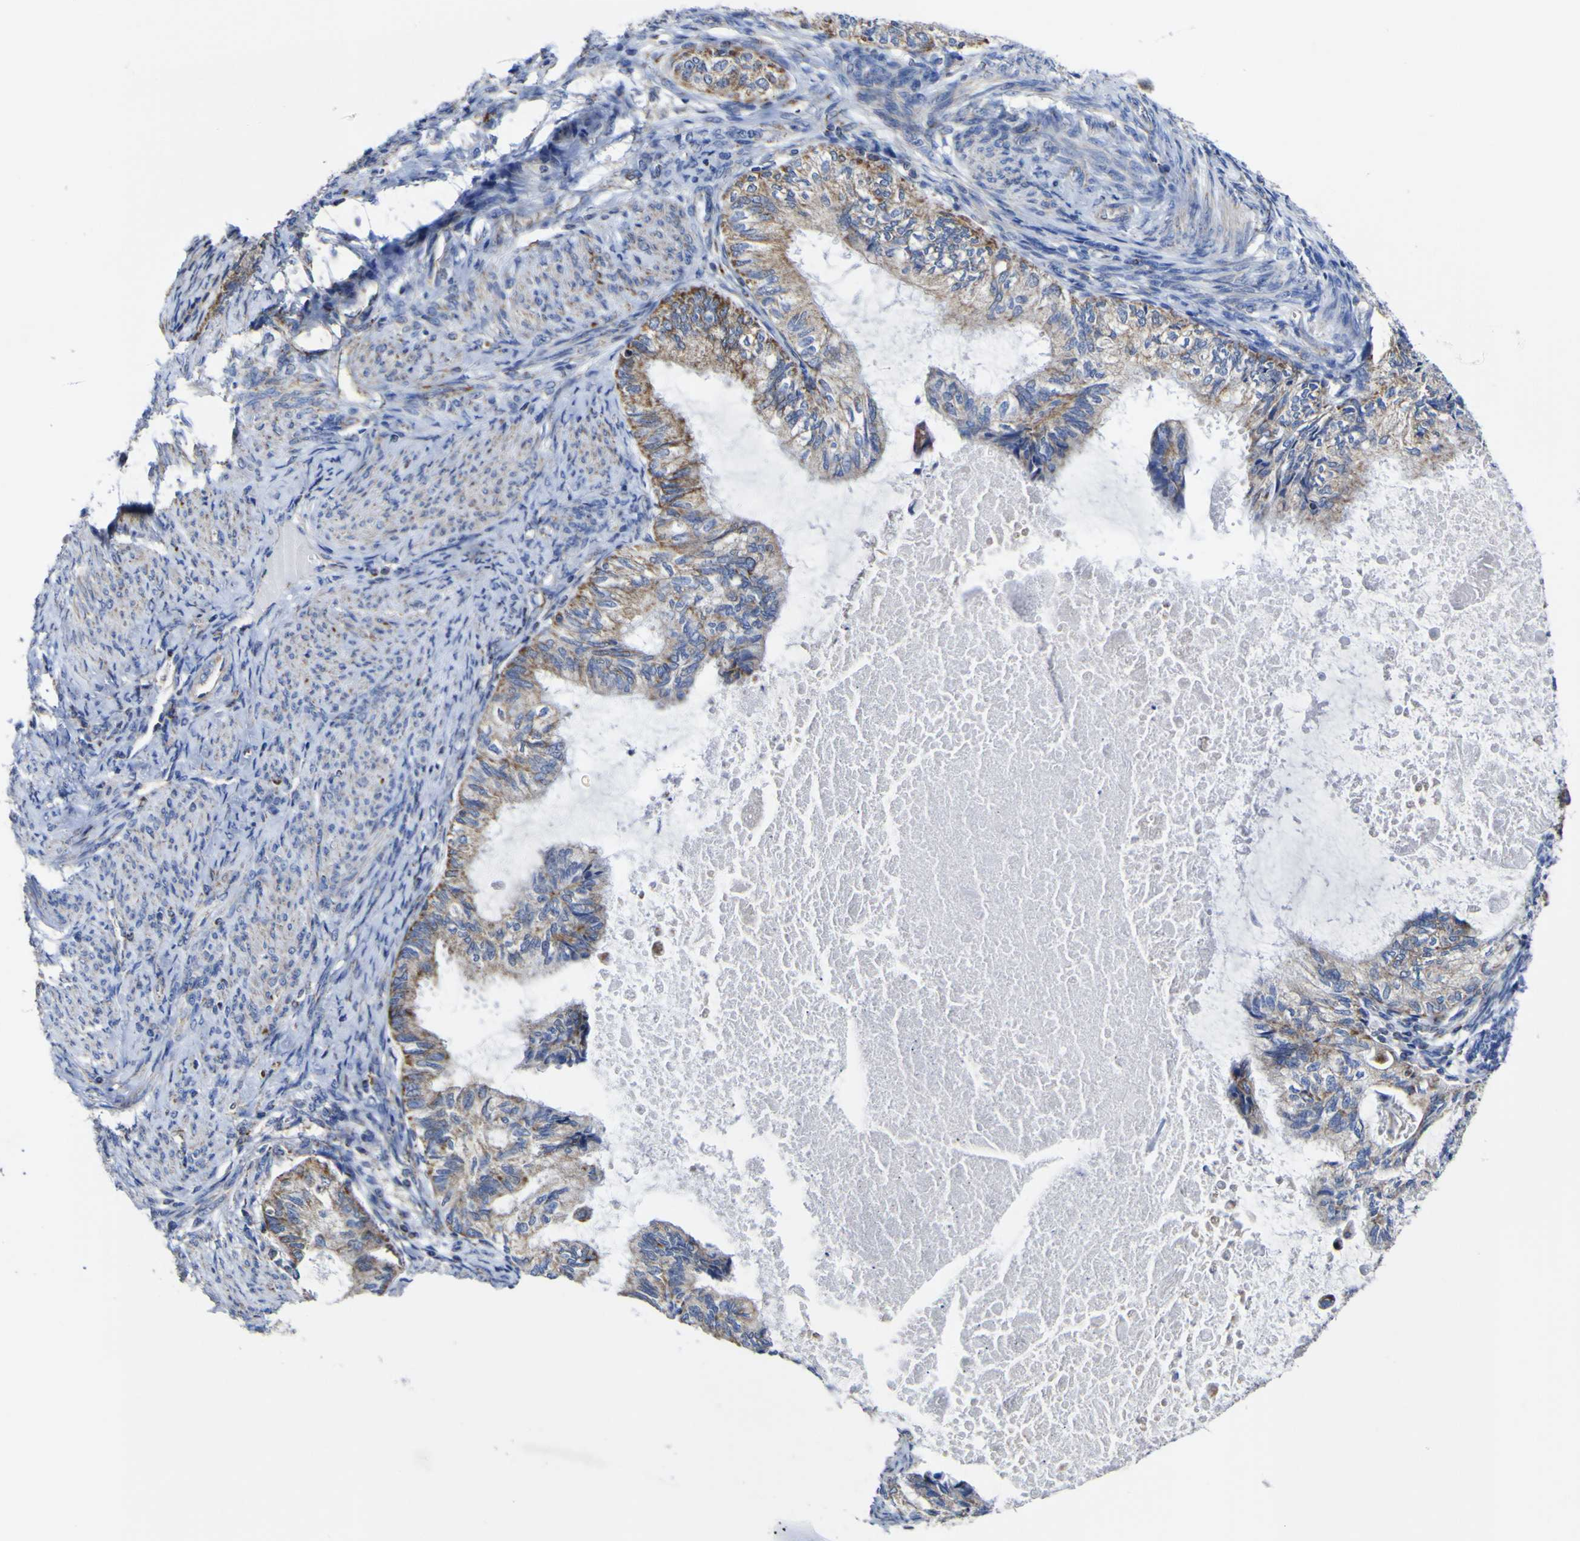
{"staining": {"intensity": "moderate", "quantity": ">75%", "location": "cytoplasmic/membranous"}, "tissue": "cervical cancer", "cell_type": "Tumor cells", "image_type": "cancer", "snomed": [{"axis": "morphology", "description": "Normal tissue, NOS"}, {"axis": "morphology", "description": "Adenocarcinoma, NOS"}, {"axis": "topography", "description": "Cervix"}, {"axis": "topography", "description": "Endometrium"}], "caption": "Cervical adenocarcinoma stained for a protein (brown) demonstrates moderate cytoplasmic/membranous positive staining in approximately >75% of tumor cells.", "gene": "CCDC90B", "patient": {"sex": "female", "age": 86}}